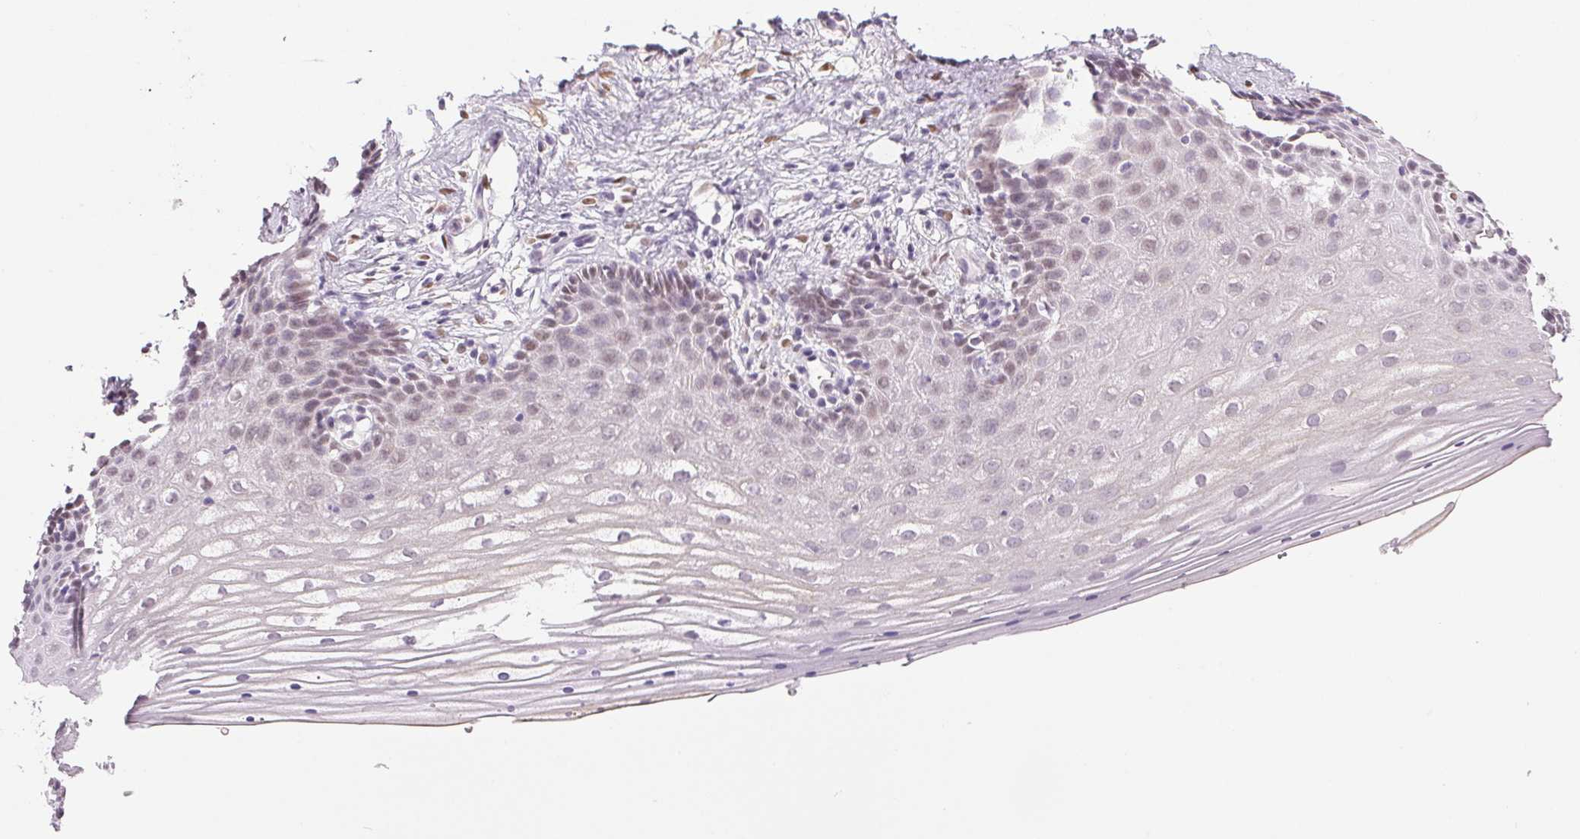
{"staining": {"intensity": "weak", "quantity": "<25%", "location": "cytoplasmic/membranous"}, "tissue": "vagina", "cell_type": "Squamous epithelial cells", "image_type": "normal", "snomed": [{"axis": "morphology", "description": "Normal tissue, NOS"}, {"axis": "topography", "description": "Vagina"}], "caption": "IHC of normal vagina displays no expression in squamous epithelial cells.", "gene": "DNAJC6", "patient": {"sex": "female", "age": 42}}